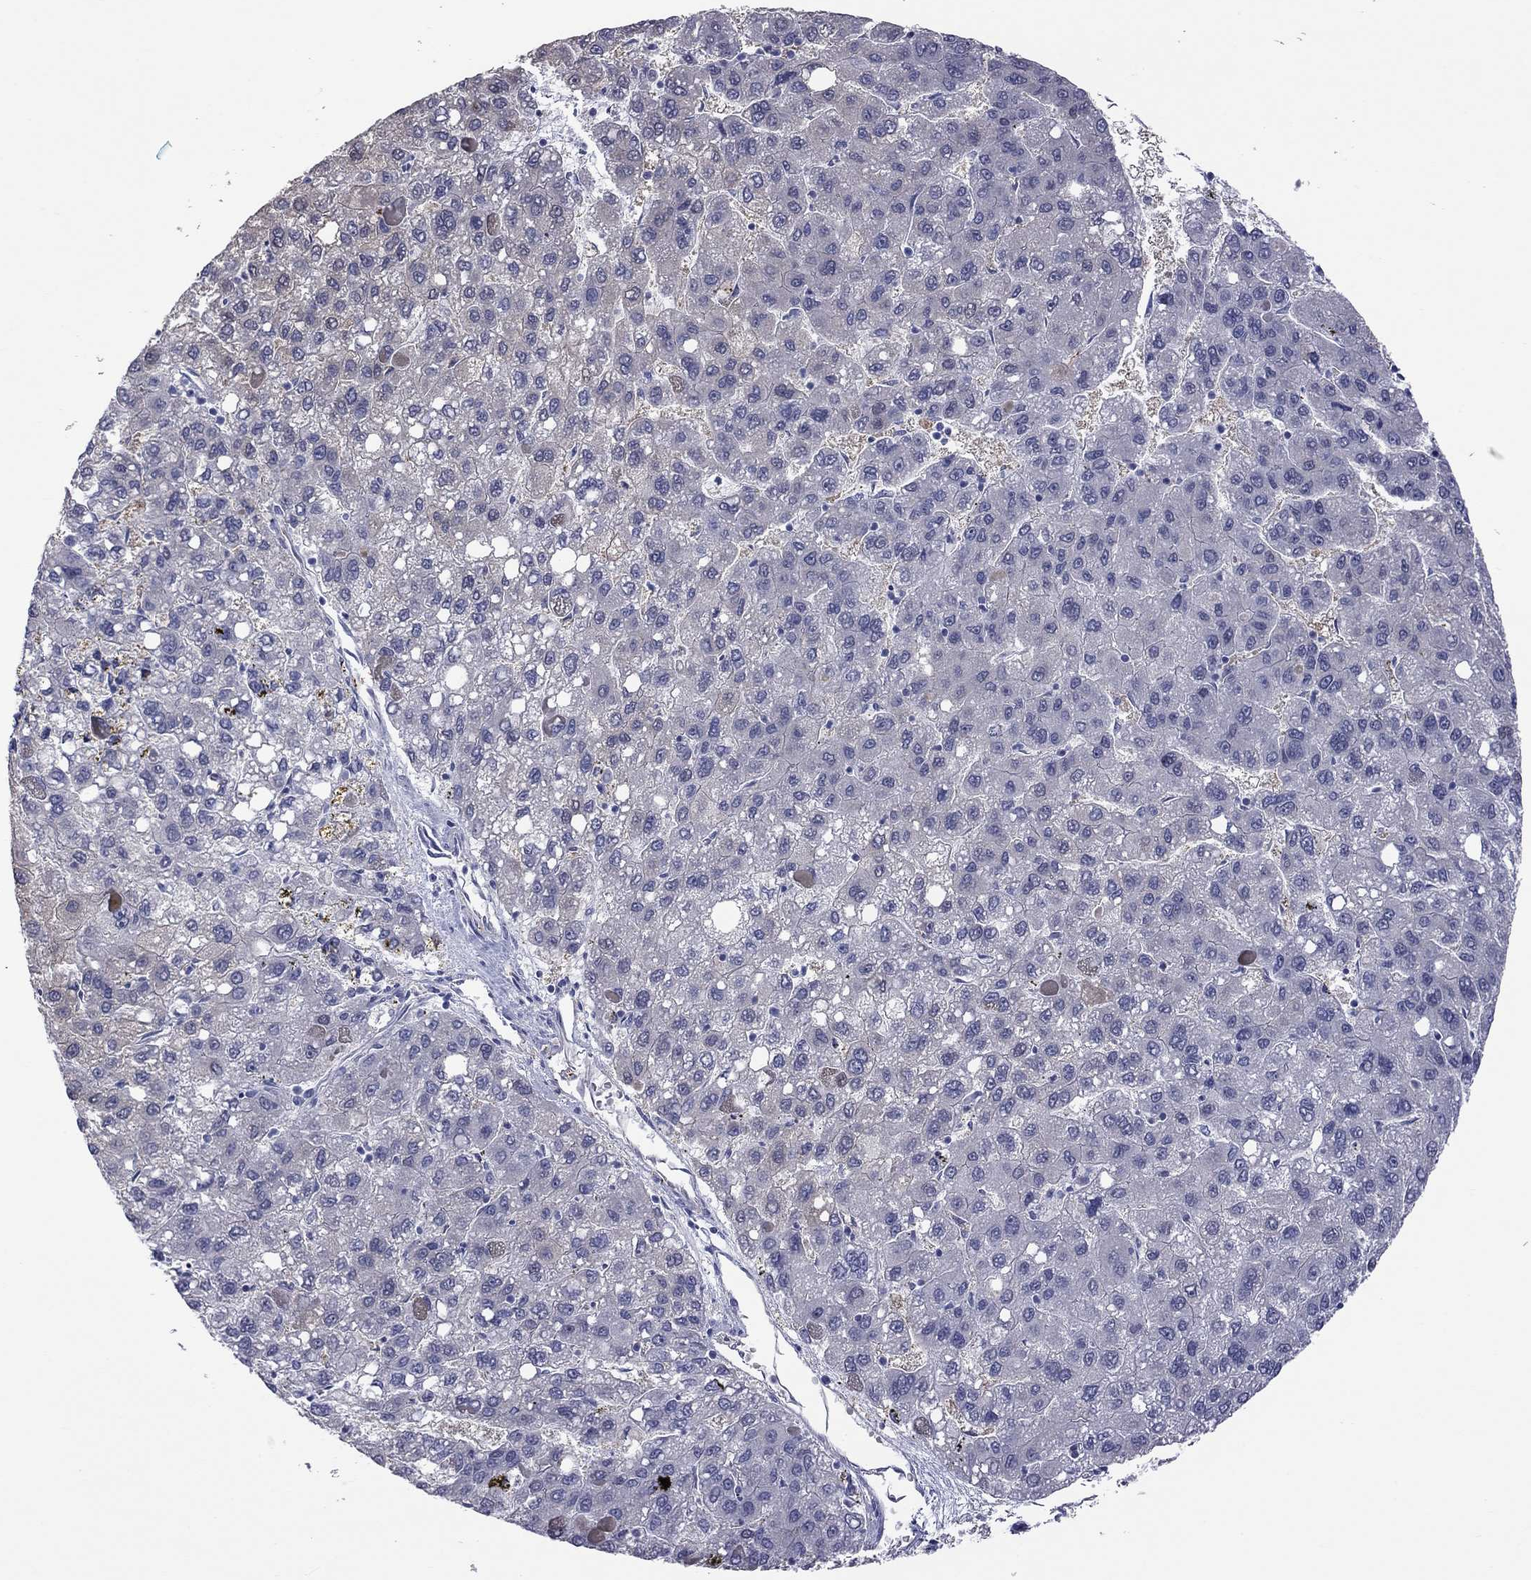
{"staining": {"intensity": "negative", "quantity": "none", "location": "none"}, "tissue": "liver cancer", "cell_type": "Tumor cells", "image_type": "cancer", "snomed": [{"axis": "morphology", "description": "Carcinoma, Hepatocellular, NOS"}, {"axis": "topography", "description": "Liver"}], "caption": "This is an IHC photomicrograph of human liver cancer (hepatocellular carcinoma). There is no expression in tumor cells.", "gene": "HYLS1", "patient": {"sex": "female", "age": 82}}